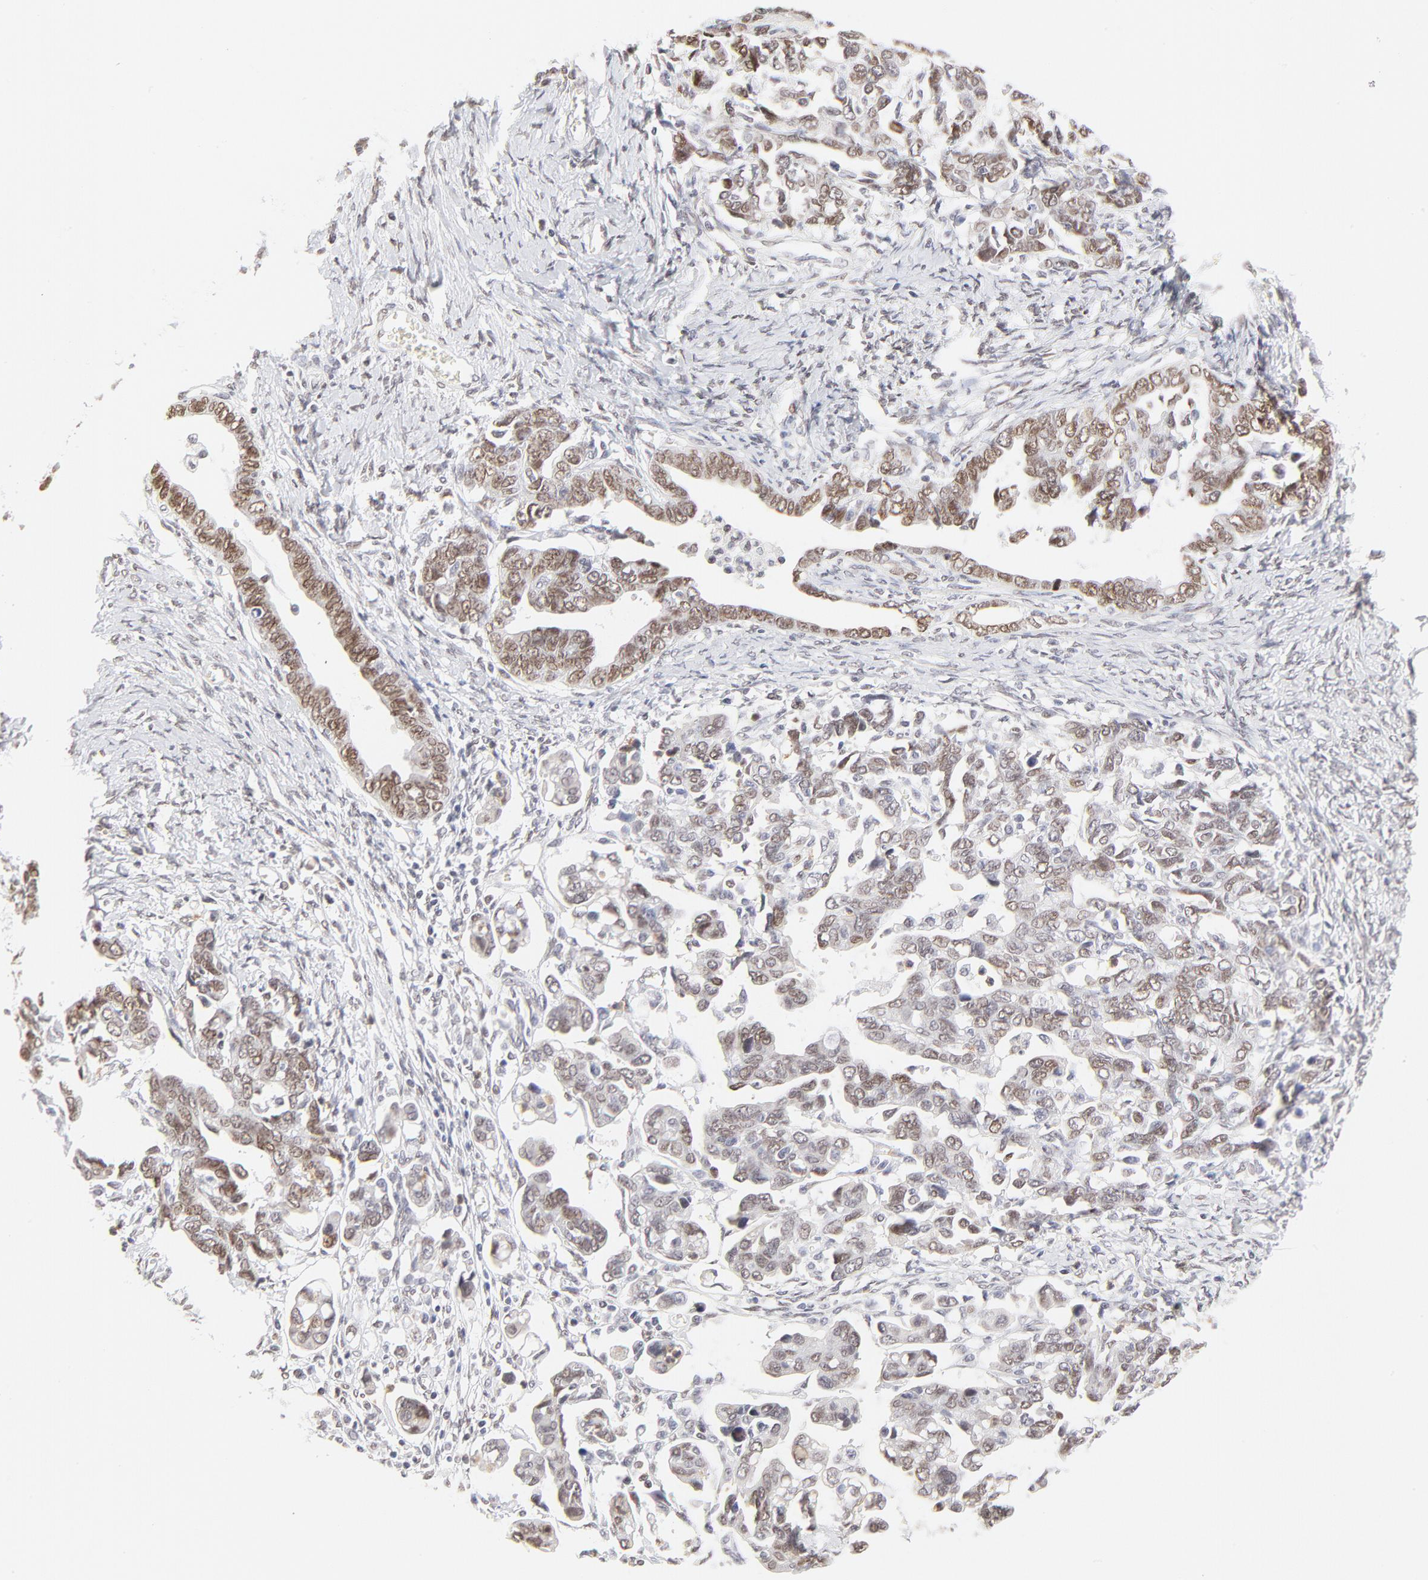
{"staining": {"intensity": "moderate", "quantity": "25%-75%", "location": "nuclear"}, "tissue": "ovarian cancer", "cell_type": "Tumor cells", "image_type": "cancer", "snomed": [{"axis": "morphology", "description": "Cystadenocarcinoma, serous, NOS"}, {"axis": "topography", "description": "Ovary"}], "caption": "Immunohistochemistry histopathology image of neoplastic tissue: ovarian serous cystadenocarcinoma stained using immunohistochemistry (IHC) displays medium levels of moderate protein expression localized specifically in the nuclear of tumor cells, appearing as a nuclear brown color.", "gene": "PBX1", "patient": {"sex": "female", "age": 69}}